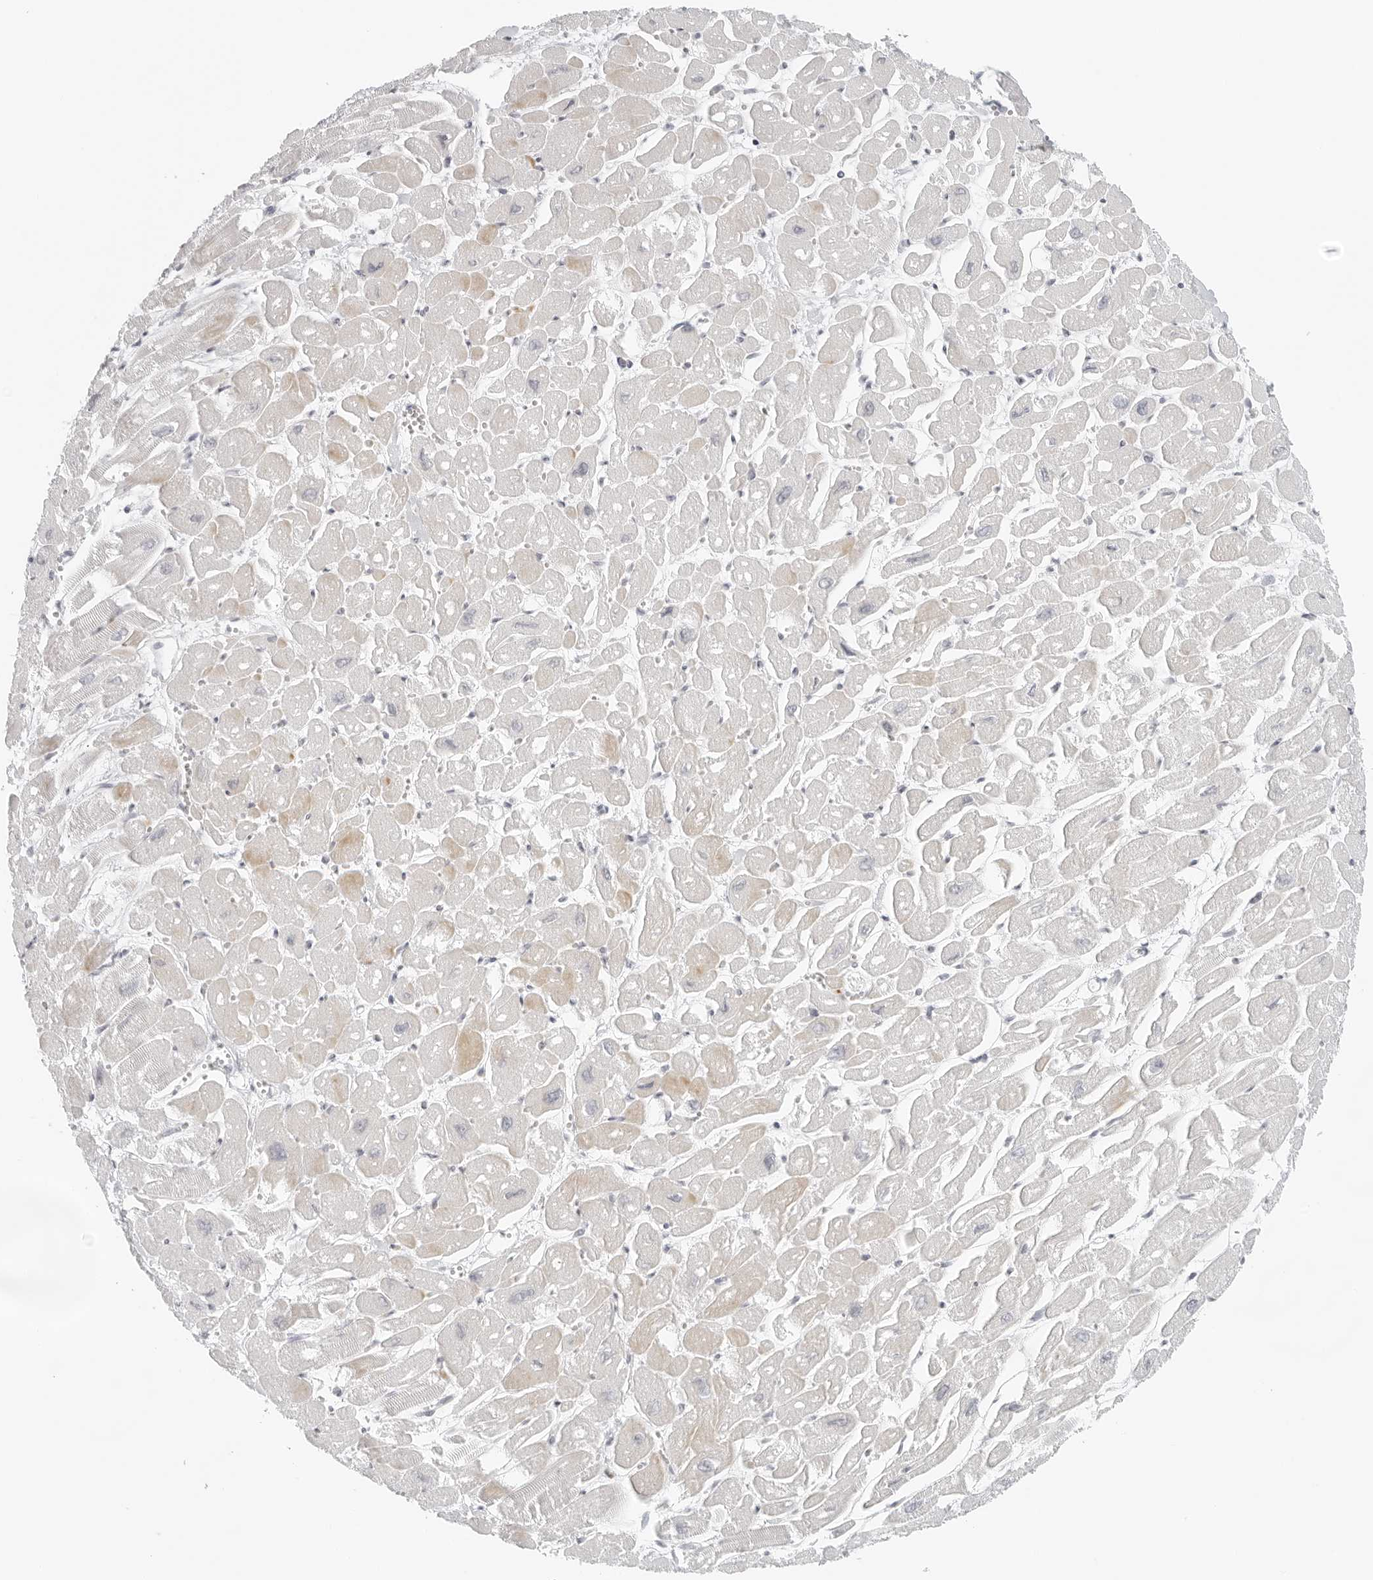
{"staining": {"intensity": "moderate", "quantity": "<25%", "location": "cytoplasmic/membranous"}, "tissue": "heart muscle", "cell_type": "Cardiomyocytes", "image_type": "normal", "snomed": [{"axis": "morphology", "description": "Normal tissue, NOS"}, {"axis": "topography", "description": "Heart"}], "caption": "Normal heart muscle was stained to show a protein in brown. There is low levels of moderate cytoplasmic/membranous expression in approximately <25% of cardiomyocytes. The staining was performed using DAB to visualize the protein expression in brown, while the nuclei were stained in blue with hematoxylin (Magnification: 20x).", "gene": "RPS6KC1", "patient": {"sex": "male", "age": 54}}